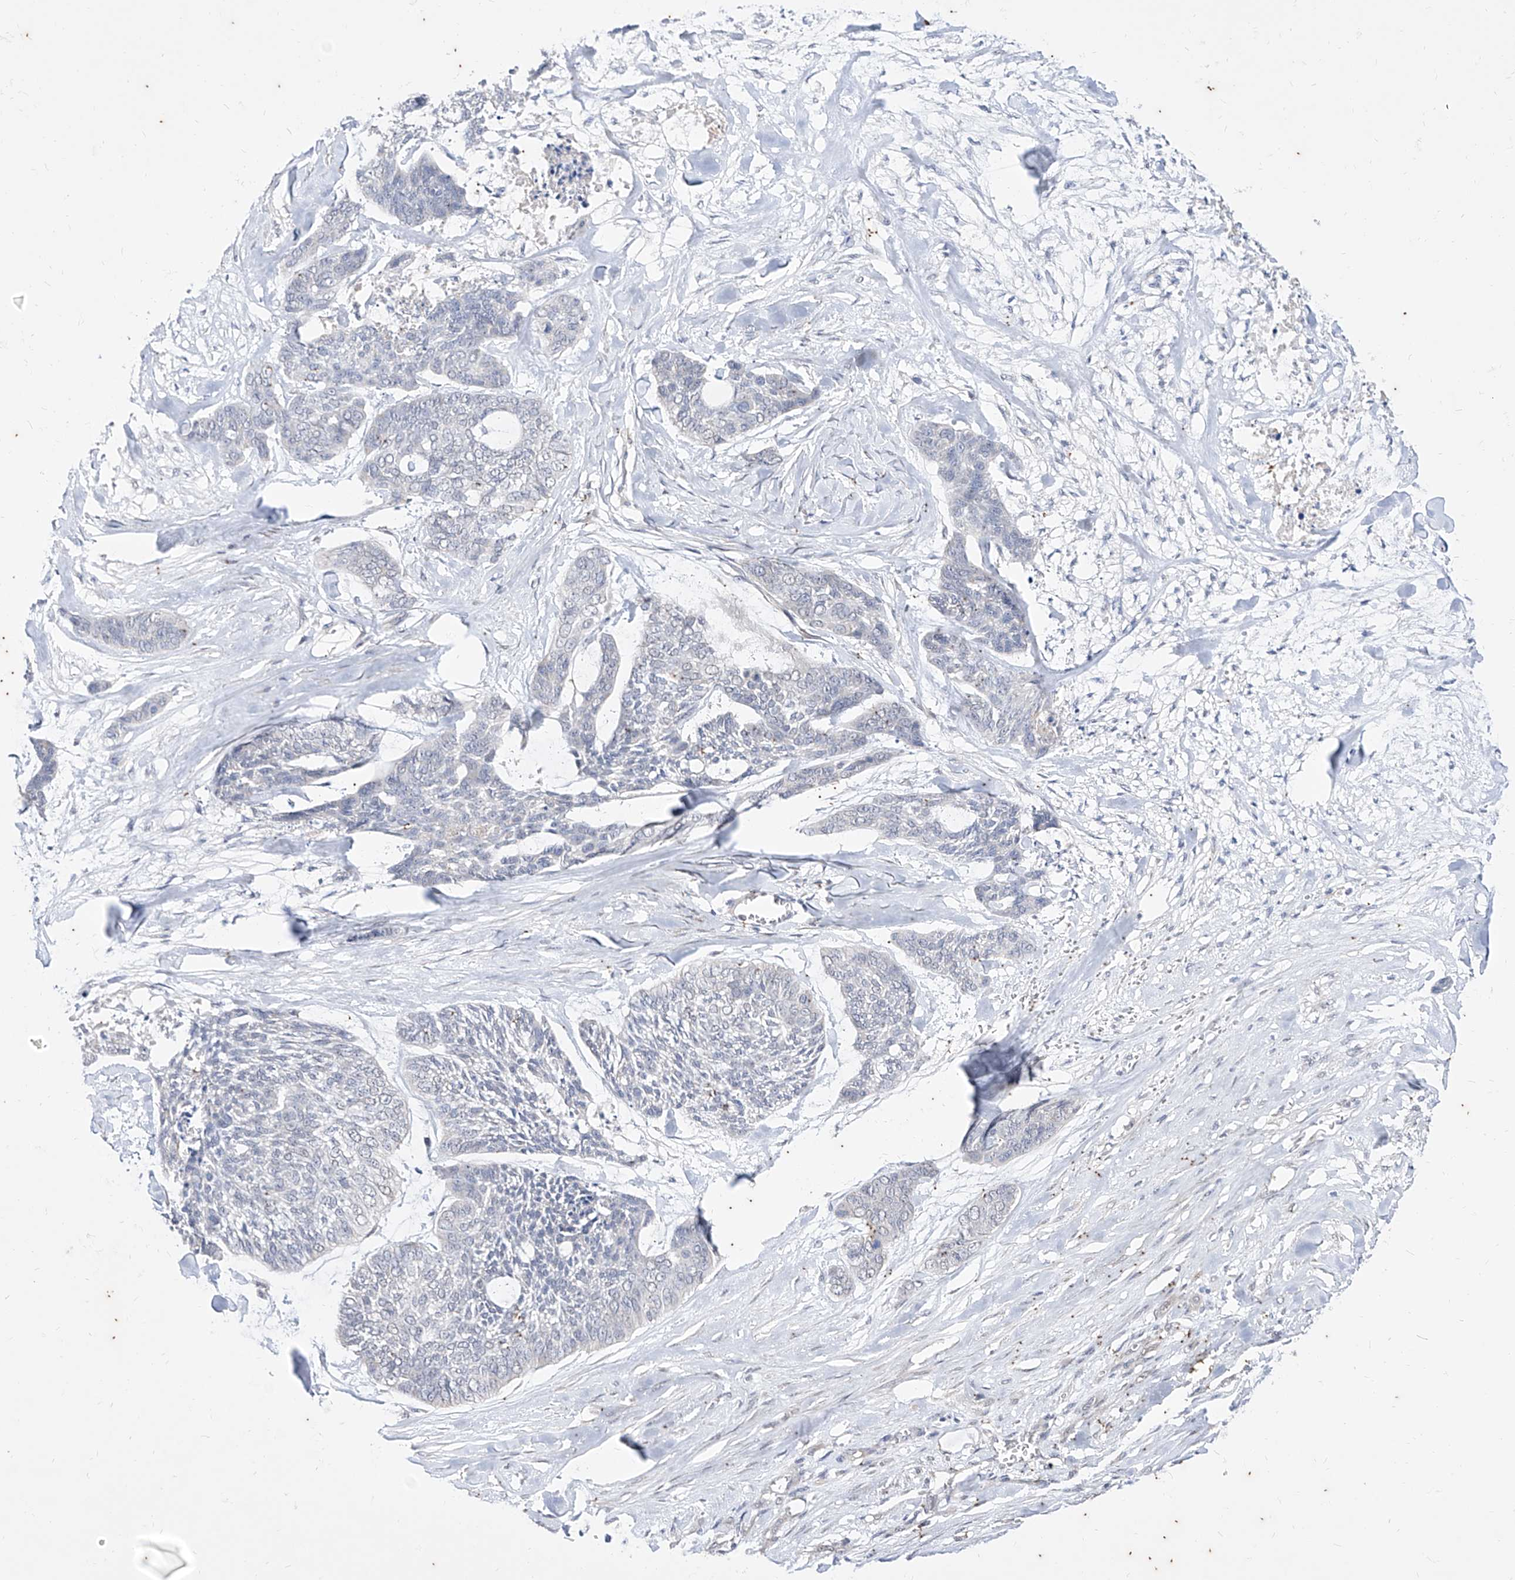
{"staining": {"intensity": "negative", "quantity": "none", "location": "none"}, "tissue": "skin cancer", "cell_type": "Tumor cells", "image_type": "cancer", "snomed": [{"axis": "morphology", "description": "Basal cell carcinoma"}, {"axis": "topography", "description": "Skin"}], "caption": "Basal cell carcinoma (skin) was stained to show a protein in brown. There is no significant staining in tumor cells.", "gene": "PHF20L1", "patient": {"sex": "female", "age": 64}}